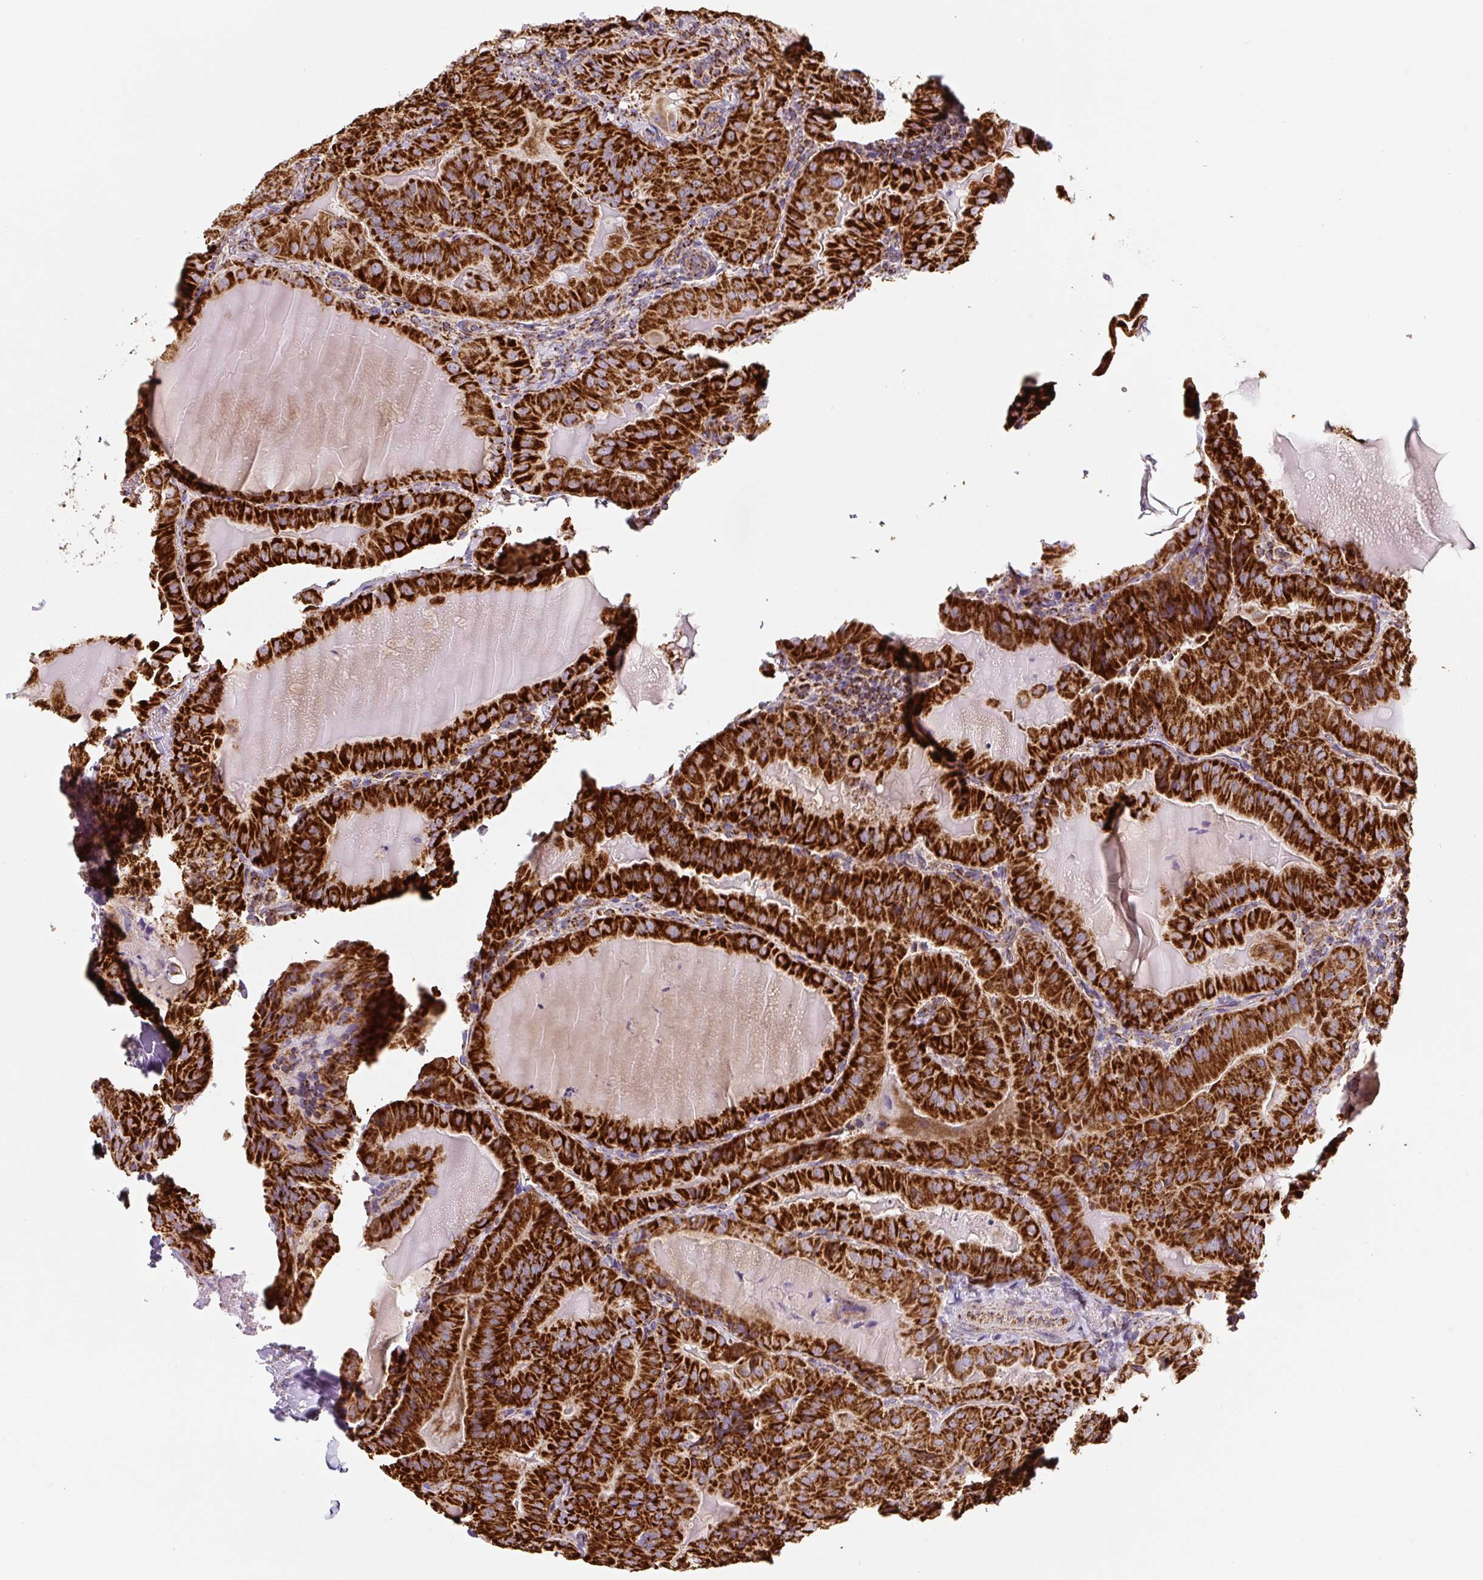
{"staining": {"intensity": "strong", "quantity": ">75%", "location": "cytoplasmic/membranous"}, "tissue": "thyroid cancer", "cell_type": "Tumor cells", "image_type": "cancer", "snomed": [{"axis": "morphology", "description": "Papillary adenocarcinoma, NOS"}, {"axis": "topography", "description": "Thyroid gland"}], "caption": "Strong cytoplasmic/membranous positivity for a protein is seen in approximately >75% of tumor cells of thyroid cancer using immunohistochemistry.", "gene": "MT-CO2", "patient": {"sex": "female", "age": 68}}